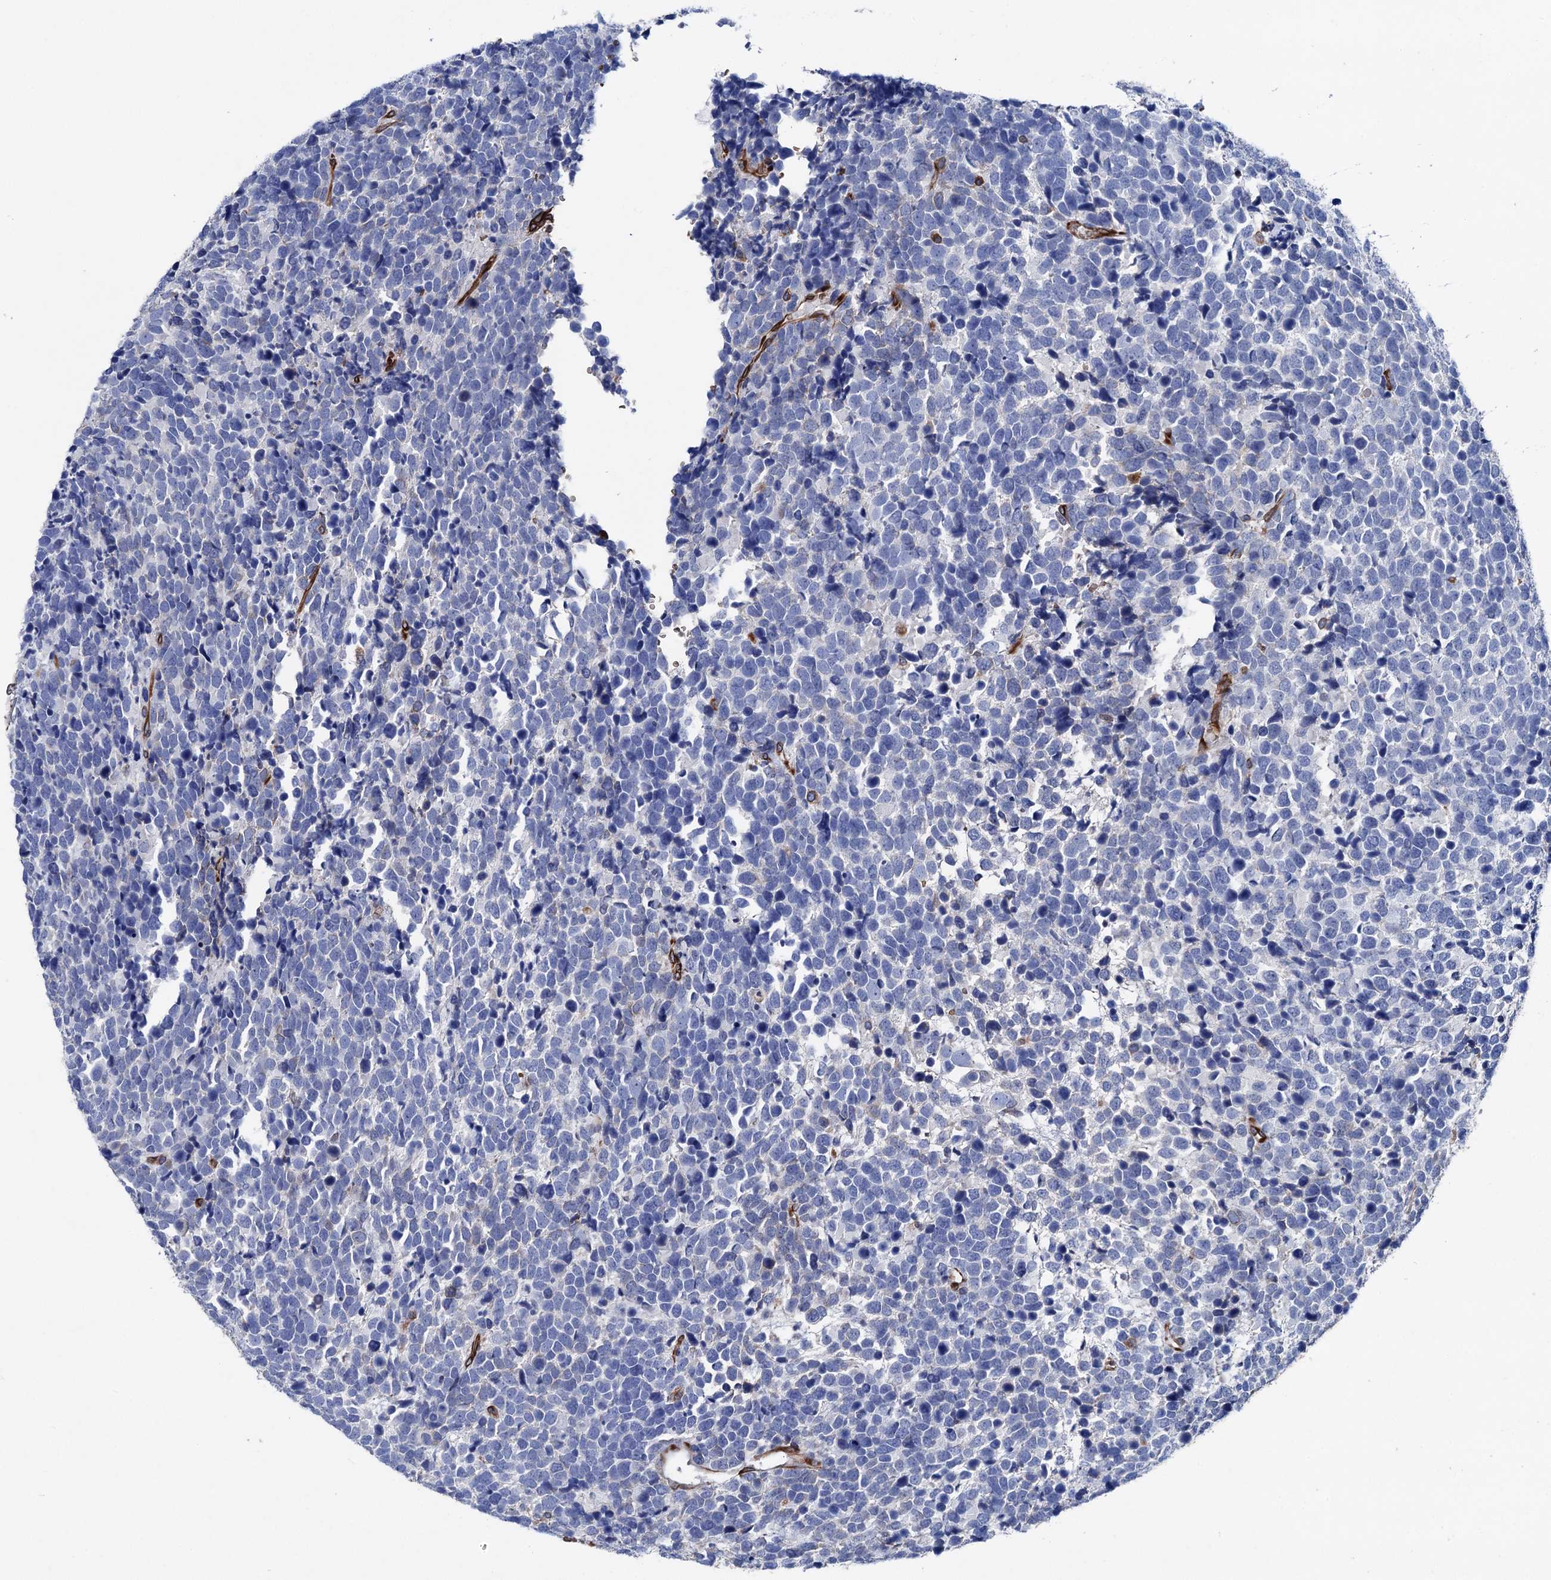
{"staining": {"intensity": "negative", "quantity": "none", "location": "none"}, "tissue": "urothelial cancer", "cell_type": "Tumor cells", "image_type": "cancer", "snomed": [{"axis": "morphology", "description": "Urothelial carcinoma, High grade"}, {"axis": "topography", "description": "Urinary bladder"}], "caption": "This photomicrograph is of urothelial cancer stained with immunohistochemistry to label a protein in brown with the nuclei are counter-stained blue. There is no positivity in tumor cells.", "gene": "STING1", "patient": {"sex": "female", "age": 82}}